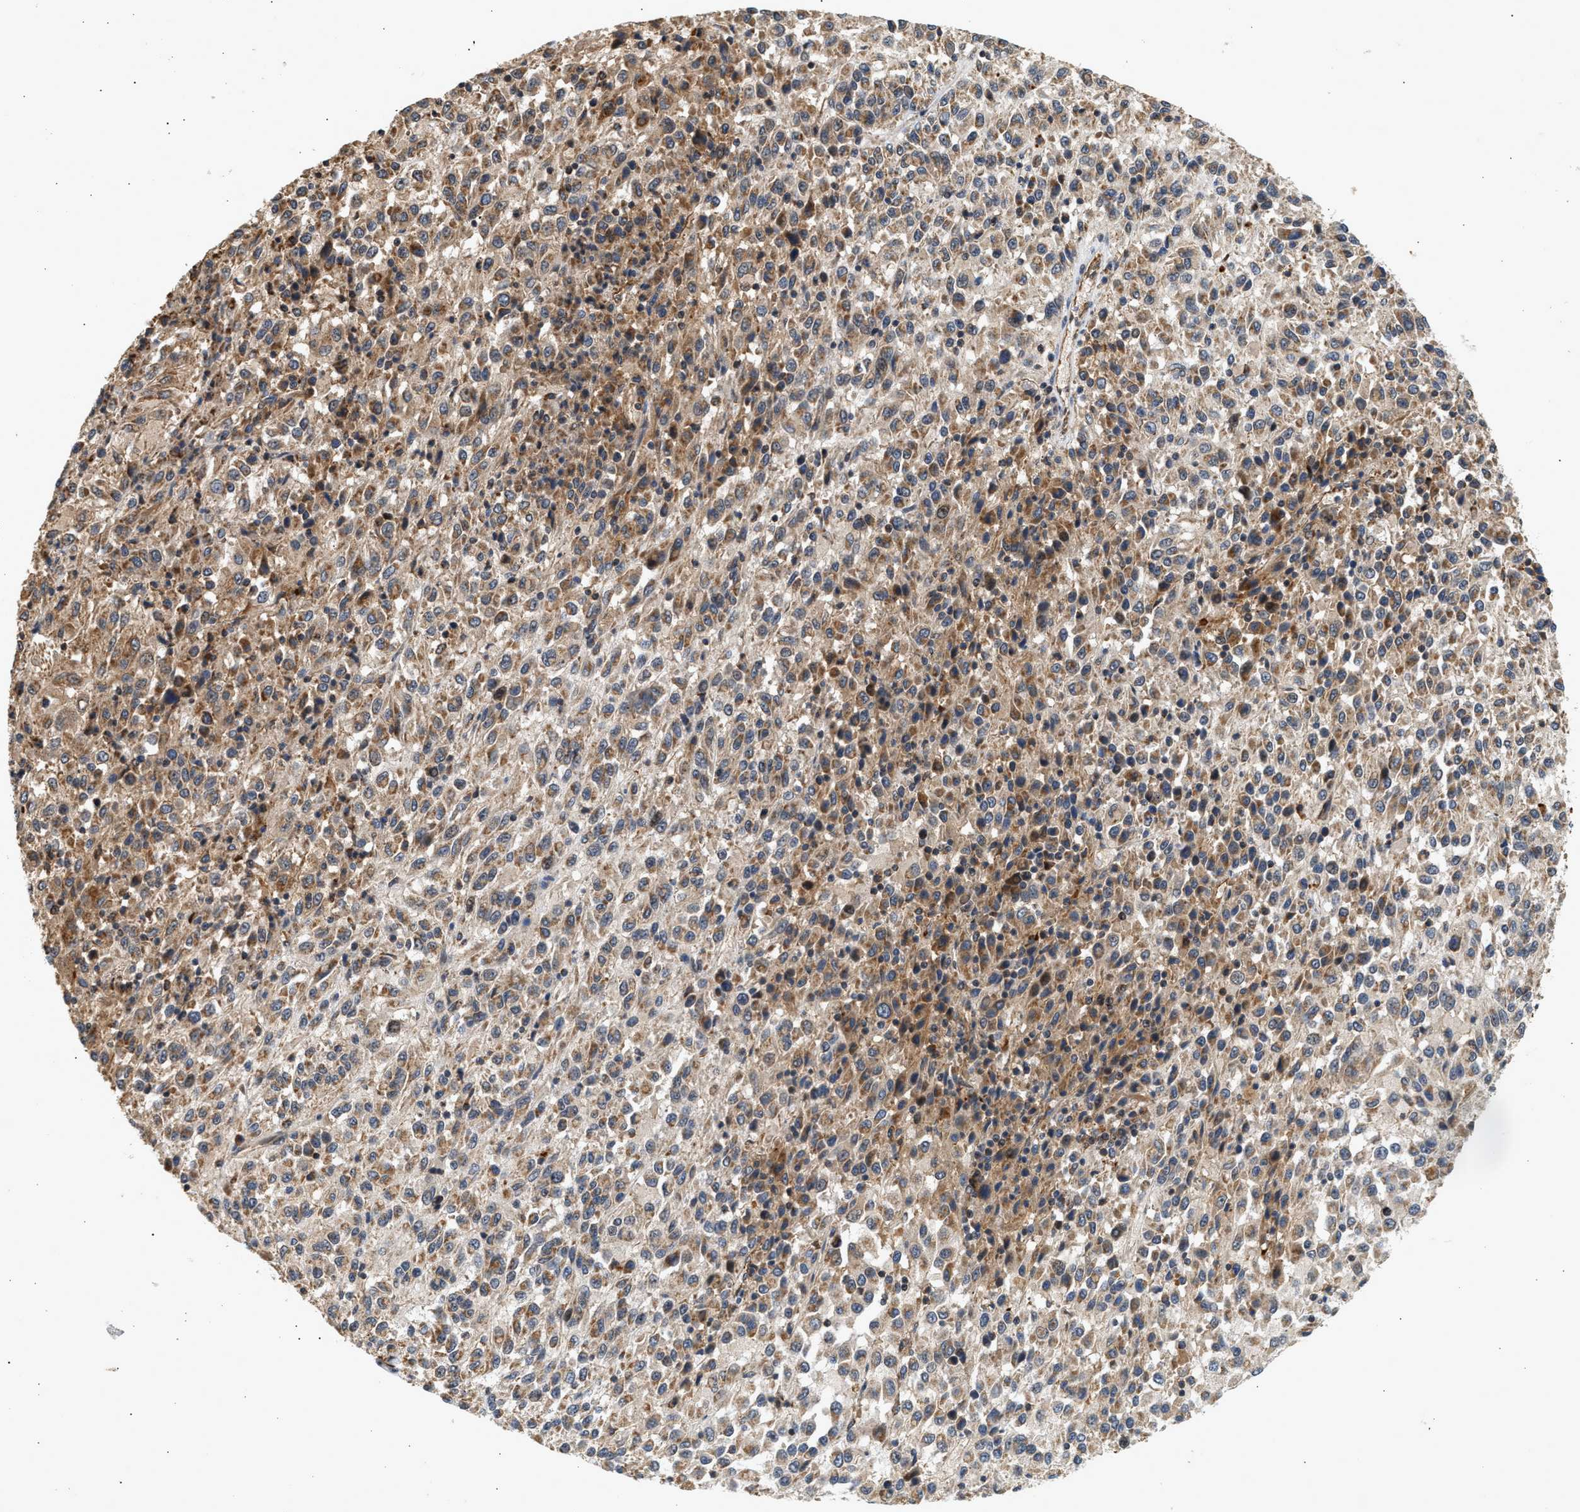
{"staining": {"intensity": "moderate", "quantity": "25%-75%", "location": "cytoplasmic/membranous"}, "tissue": "melanoma", "cell_type": "Tumor cells", "image_type": "cancer", "snomed": [{"axis": "morphology", "description": "Malignant melanoma, Metastatic site"}, {"axis": "topography", "description": "Lung"}], "caption": "This micrograph demonstrates immunohistochemistry (IHC) staining of human malignant melanoma (metastatic site), with medium moderate cytoplasmic/membranous expression in approximately 25%-75% of tumor cells.", "gene": "DUSP14", "patient": {"sex": "male", "age": 64}}